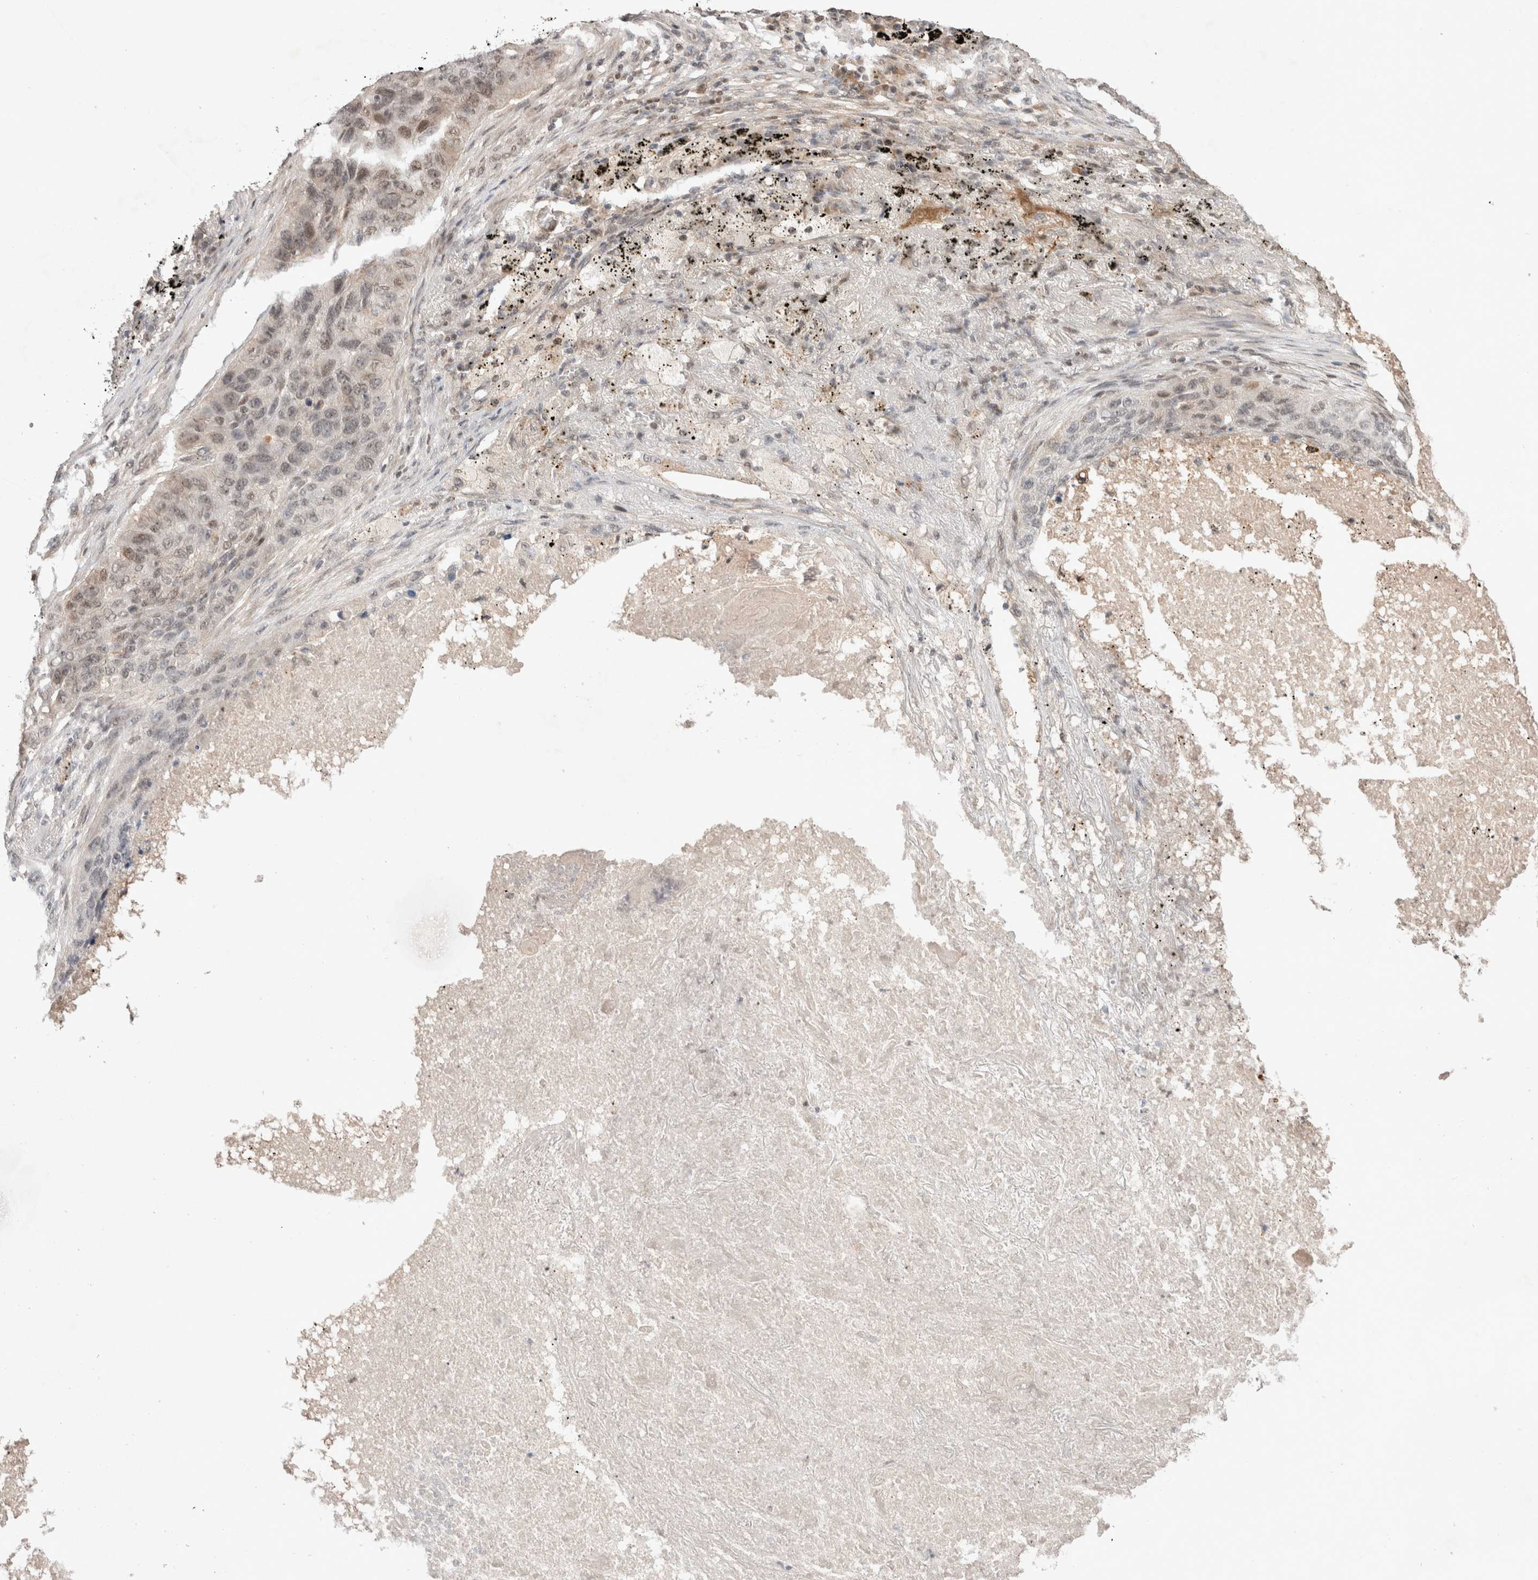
{"staining": {"intensity": "weak", "quantity": "25%-75%", "location": "nuclear"}, "tissue": "lung cancer", "cell_type": "Tumor cells", "image_type": "cancer", "snomed": [{"axis": "morphology", "description": "Squamous cell carcinoma, NOS"}, {"axis": "topography", "description": "Lung"}], "caption": "IHC staining of lung squamous cell carcinoma, which reveals low levels of weak nuclear positivity in approximately 25%-75% of tumor cells indicating weak nuclear protein staining. The staining was performed using DAB (brown) for protein detection and nuclei were counterstained in hematoxylin (blue).", "gene": "SYDE2", "patient": {"sex": "female", "age": 63}}